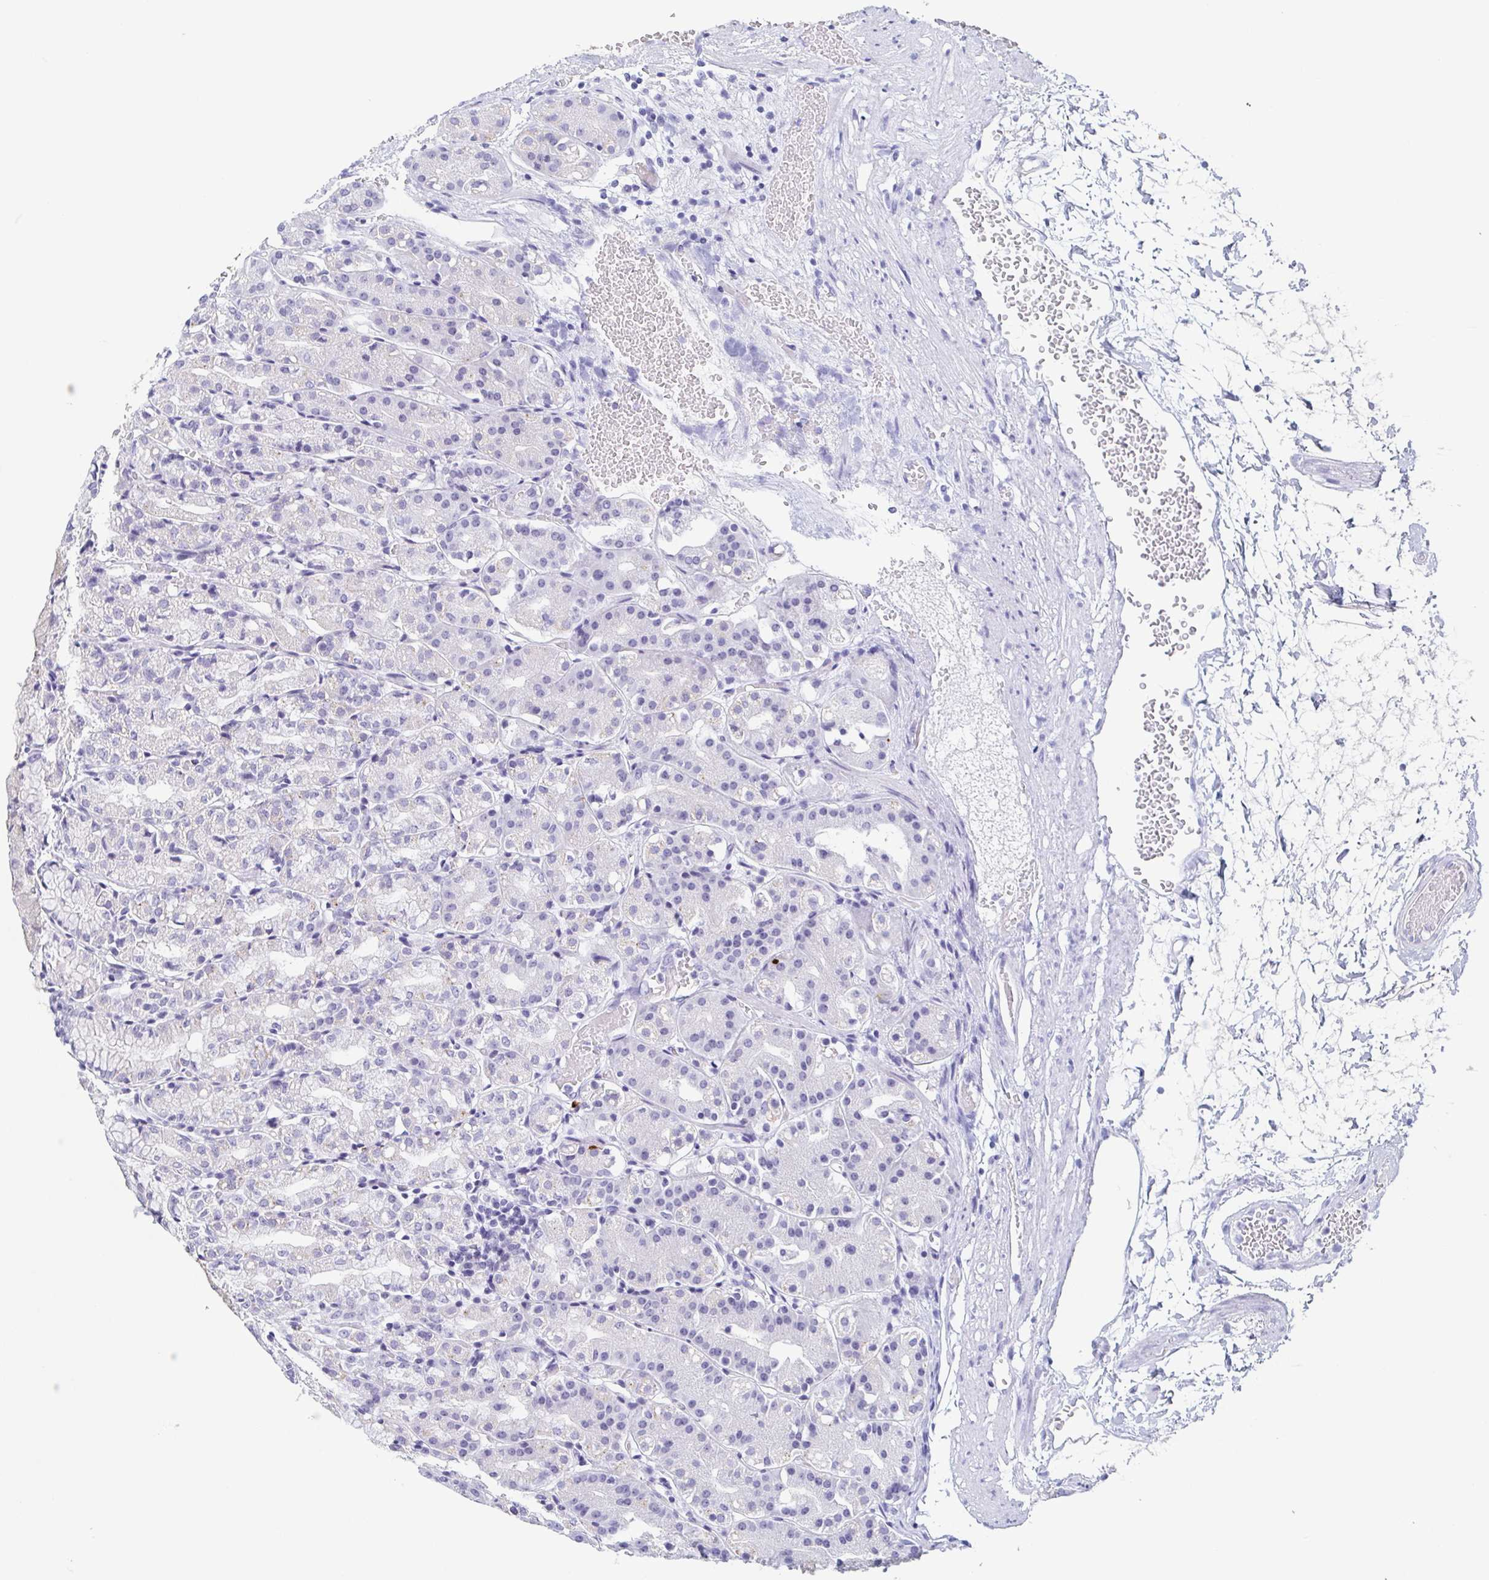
{"staining": {"intensity": "negative", "quantity": "none", "location": "none"}, "tissue": "stomach", "cell_type": "Glandular cells", "image_type": "normal", "snomed": [{"axis": "morphology", "description": "Normal tissue, NOS"}, {"axis": "topography", "description": "Stomach"}], "caption": "DAB immunohistochemical staining of unremarkable human stomach demonstrates no significant staining in glandular cells.", "gene": "REG4", "patient": {"sex": "female", "age": 57}}